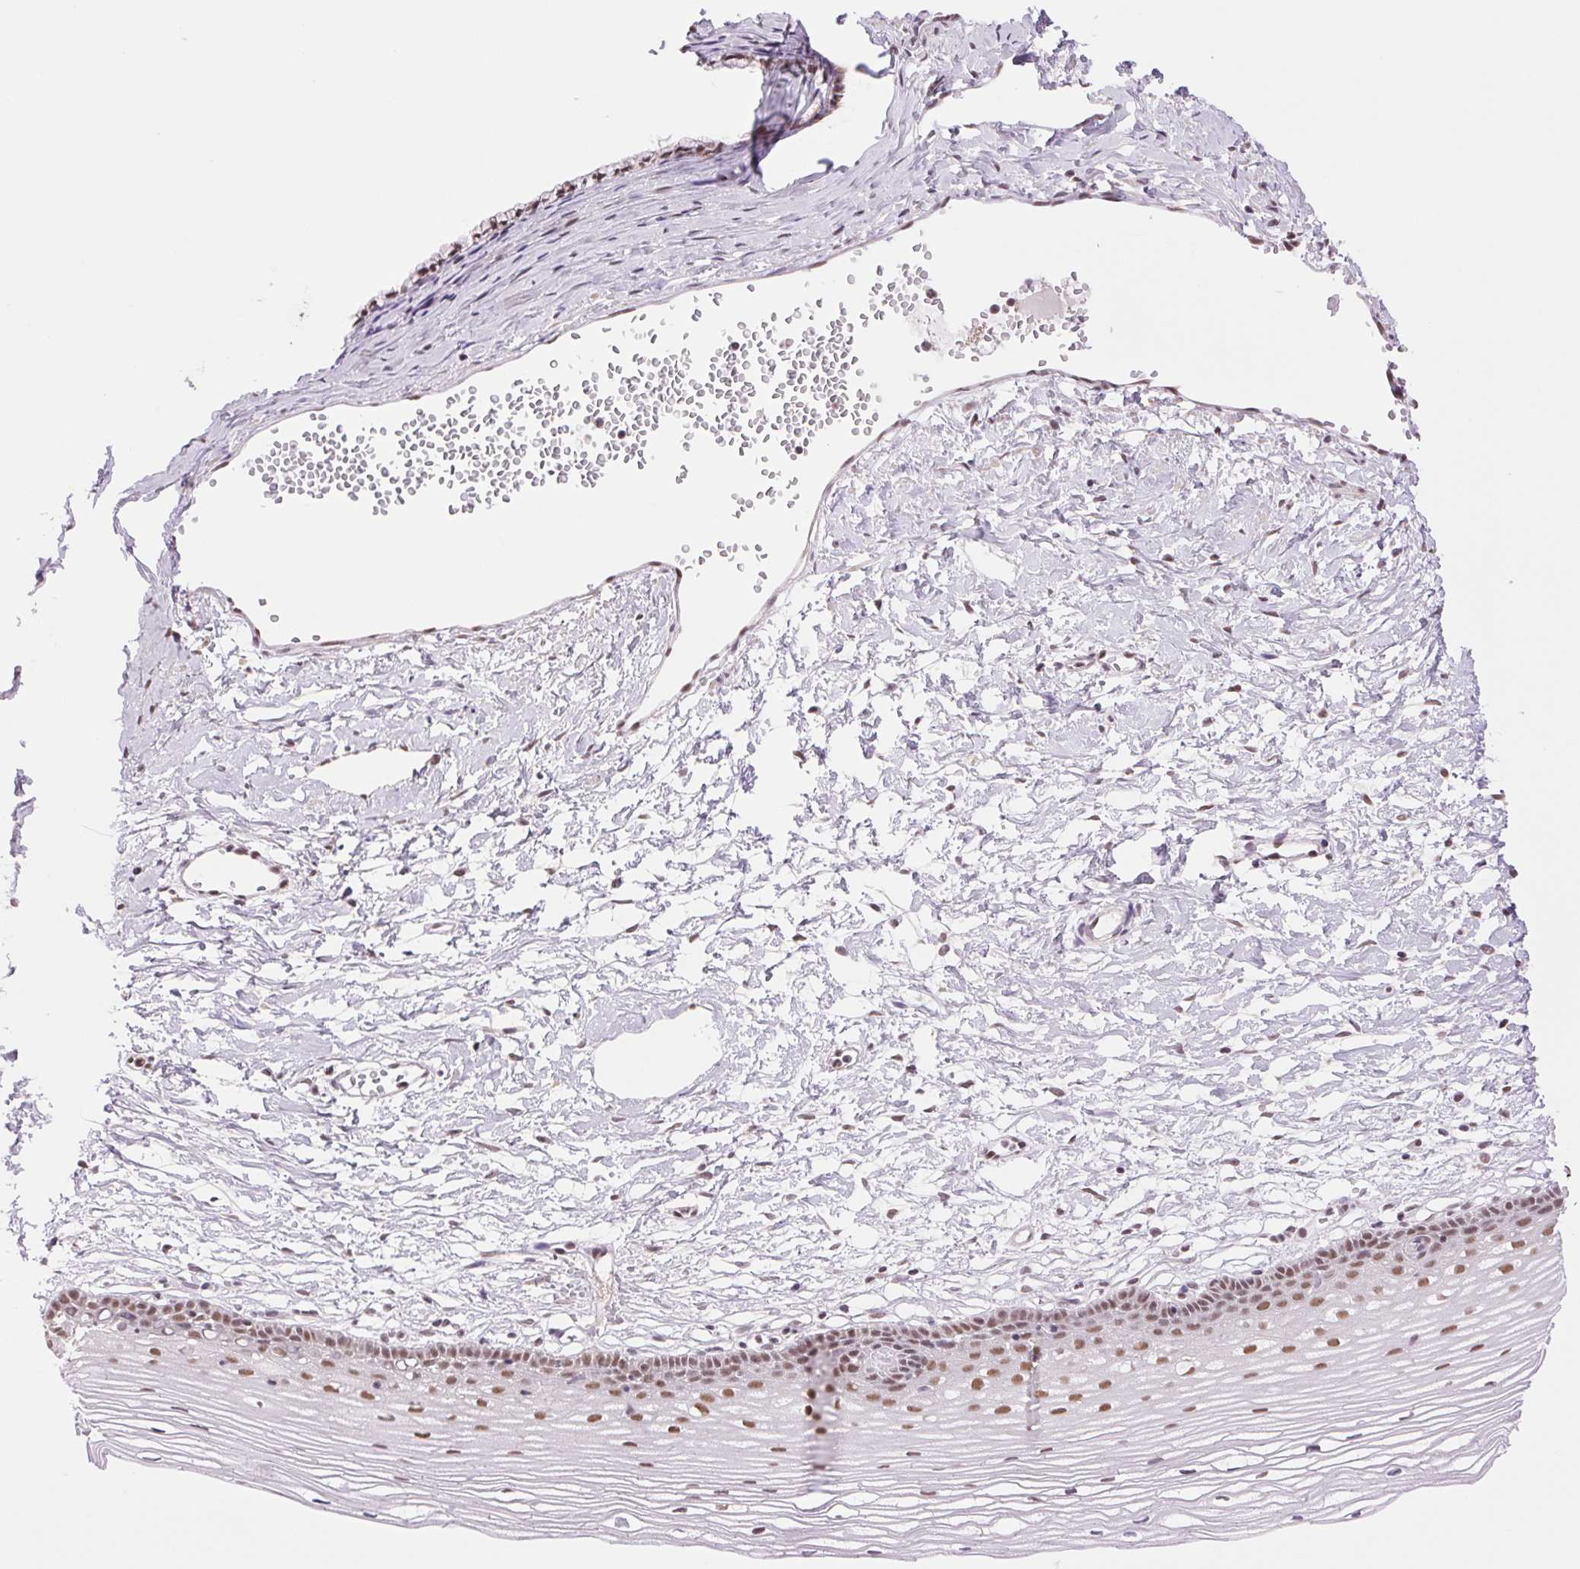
{"staining": {"intensity": "weak", "quantity": ">75%", "location": "nuclear"}, "tissue": "cervix", "cell_type": "Glandular cells", "image_type": "normal", "snomed": [{"axis": "morphology", "description": "Normal tissue, NOS"}, {"axis": "topography", "description": "Cervix"}], "caption": "Immunohistochemistry (IHC) histopathology image of normal cervix: cervix stained using IHC shows low levels of weak protein expression localized specifically in the nuclear of glandular cells, appearing as a nuclear brown color.", "gene": "RPRD1B", "patient": {"sex": "female", "age": 40}}